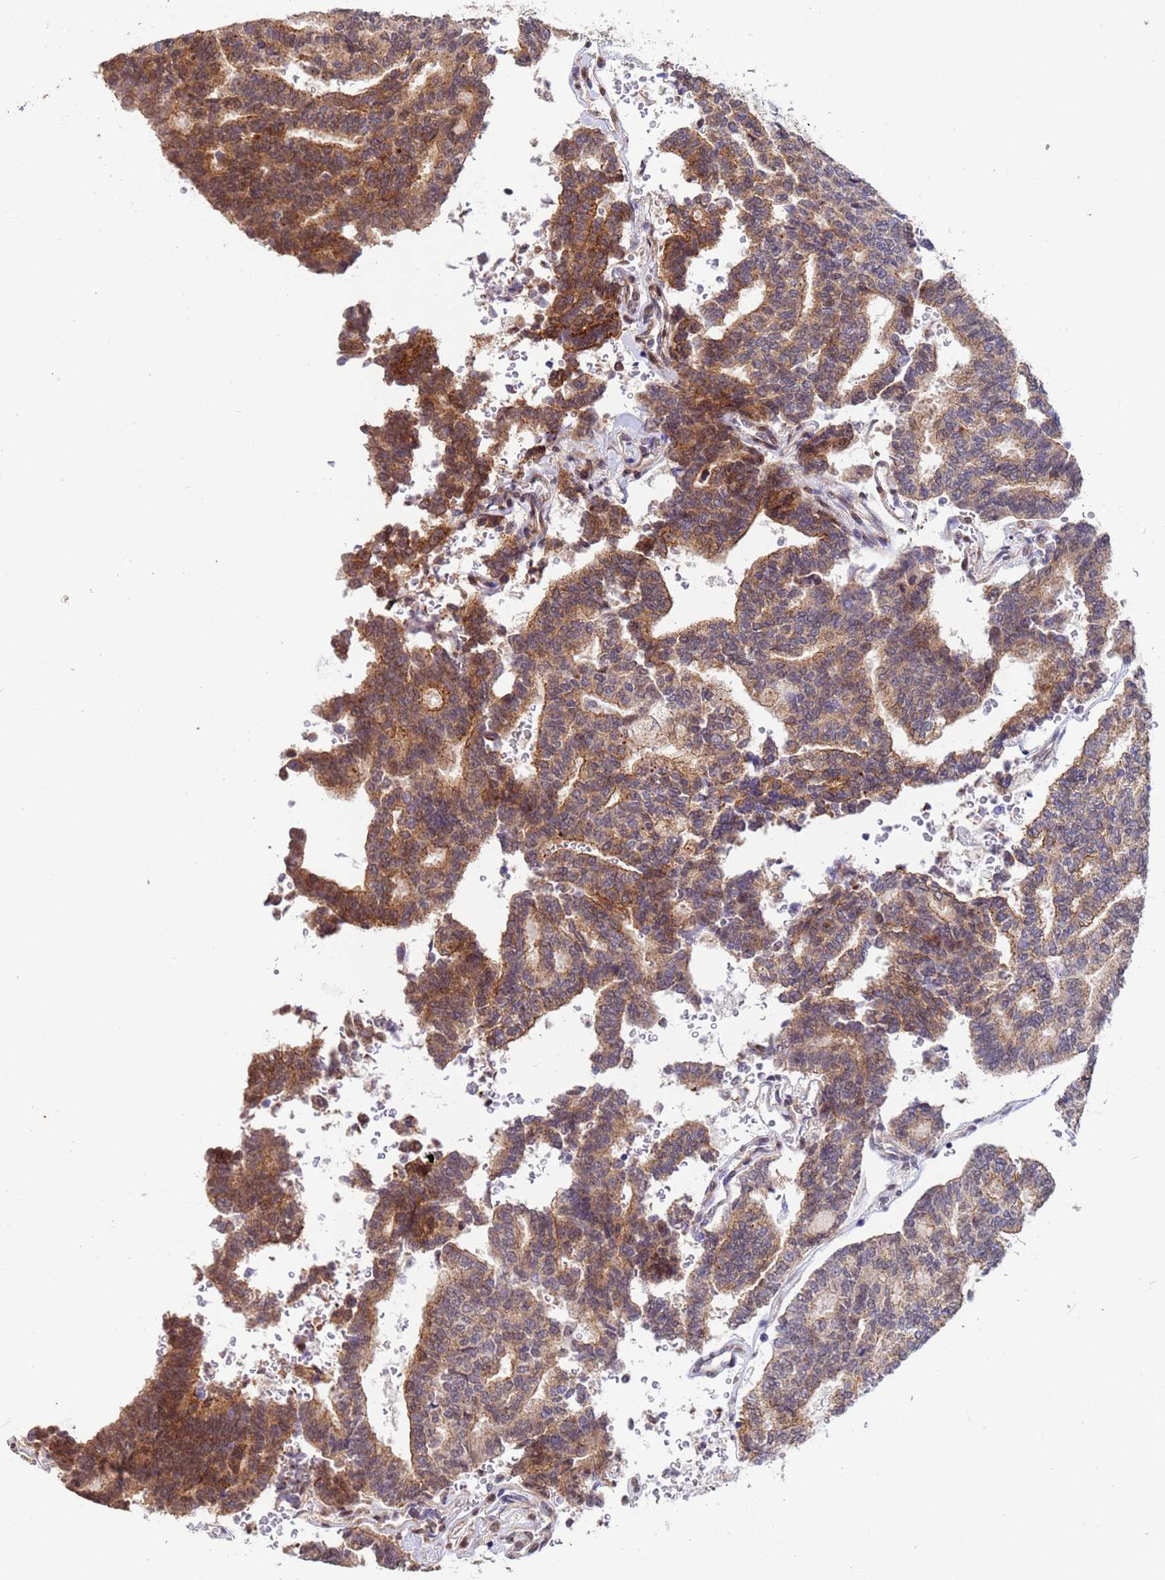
{"staining": {"intensity": "moderate", "quantity": ">75%", "location": "cytoplasmic/membranous"}, "tissue": "thyroid cancer", "cell_type": "Tumor cells", "image_type": "cancer", "snomed": [{"axis": "morphology", "description": "Papillary adenocarcinoma, NOS"}, {"axis": "topography", "description": "Thyroid gland"}], "caption": "Brown immunohistochemical staining in thyroid cancer (papillary adenocarcinoma) displays moderate cytoplasmic/membranous staining in about >75% of tumor cells.", "gene": "TRIP6", "patient": {"sex": "female", "age": 35}}